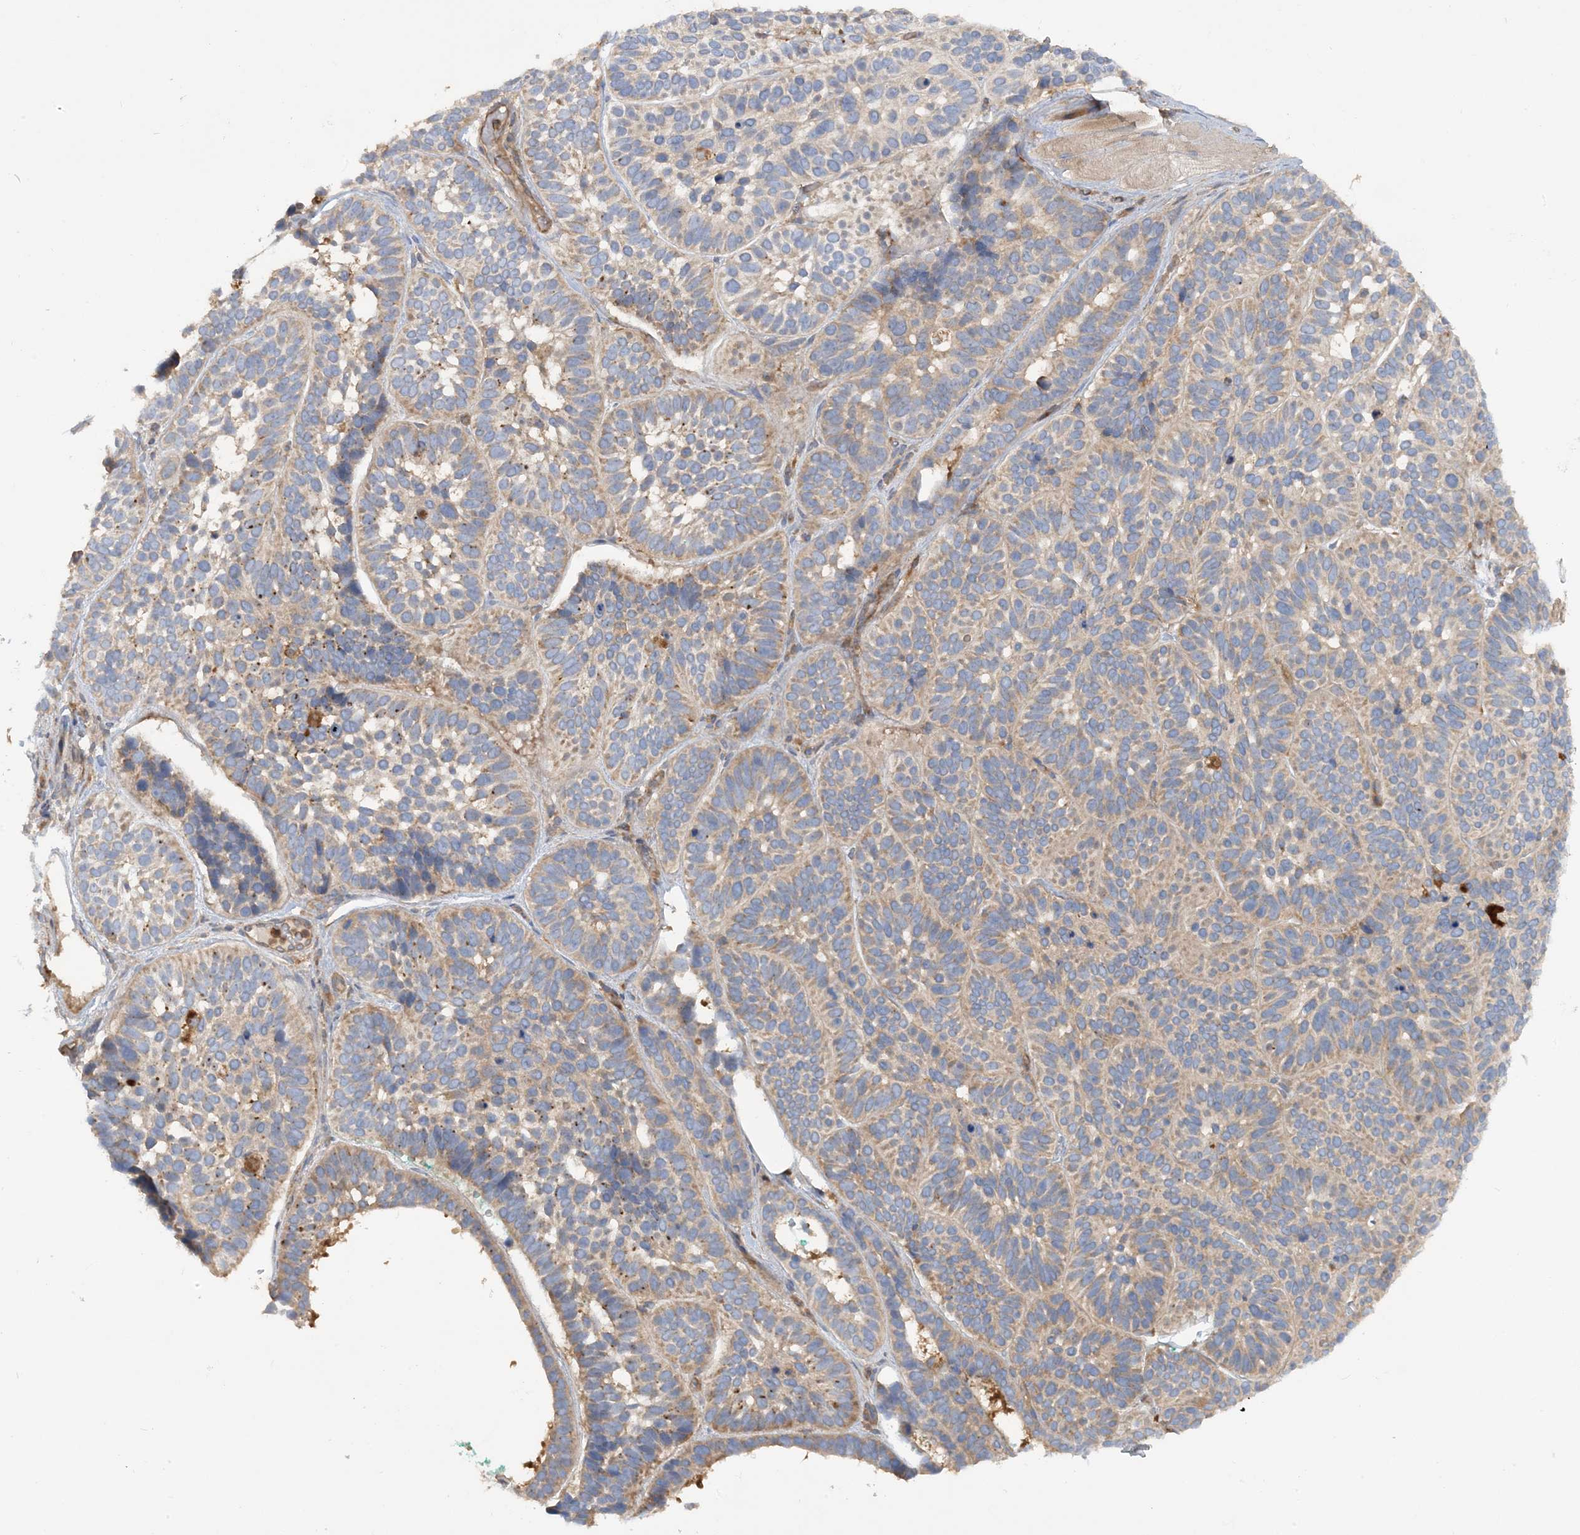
{"staining": {"intensity": "weak", "quantity": ">75%", "location": "cytoplasmic/membranous"}, "tissue": "skin cancer", "cell_type": "Tumor cells", "image_type": "cancer", "snomed": [{"axis": "morphology", "description": "Basal cell carcinoma"}, {"axis": "topography", "description": "Skin"}], "caption": "A high-resolution image shows IHC staining of skin cancer (basal cell carcinoma), which reveals weak cytoplasmic/membranous positivity in about >75% of tumor cells.", "gene": "SFMBT2", "patient": {"sex": "male", "age": 62}}